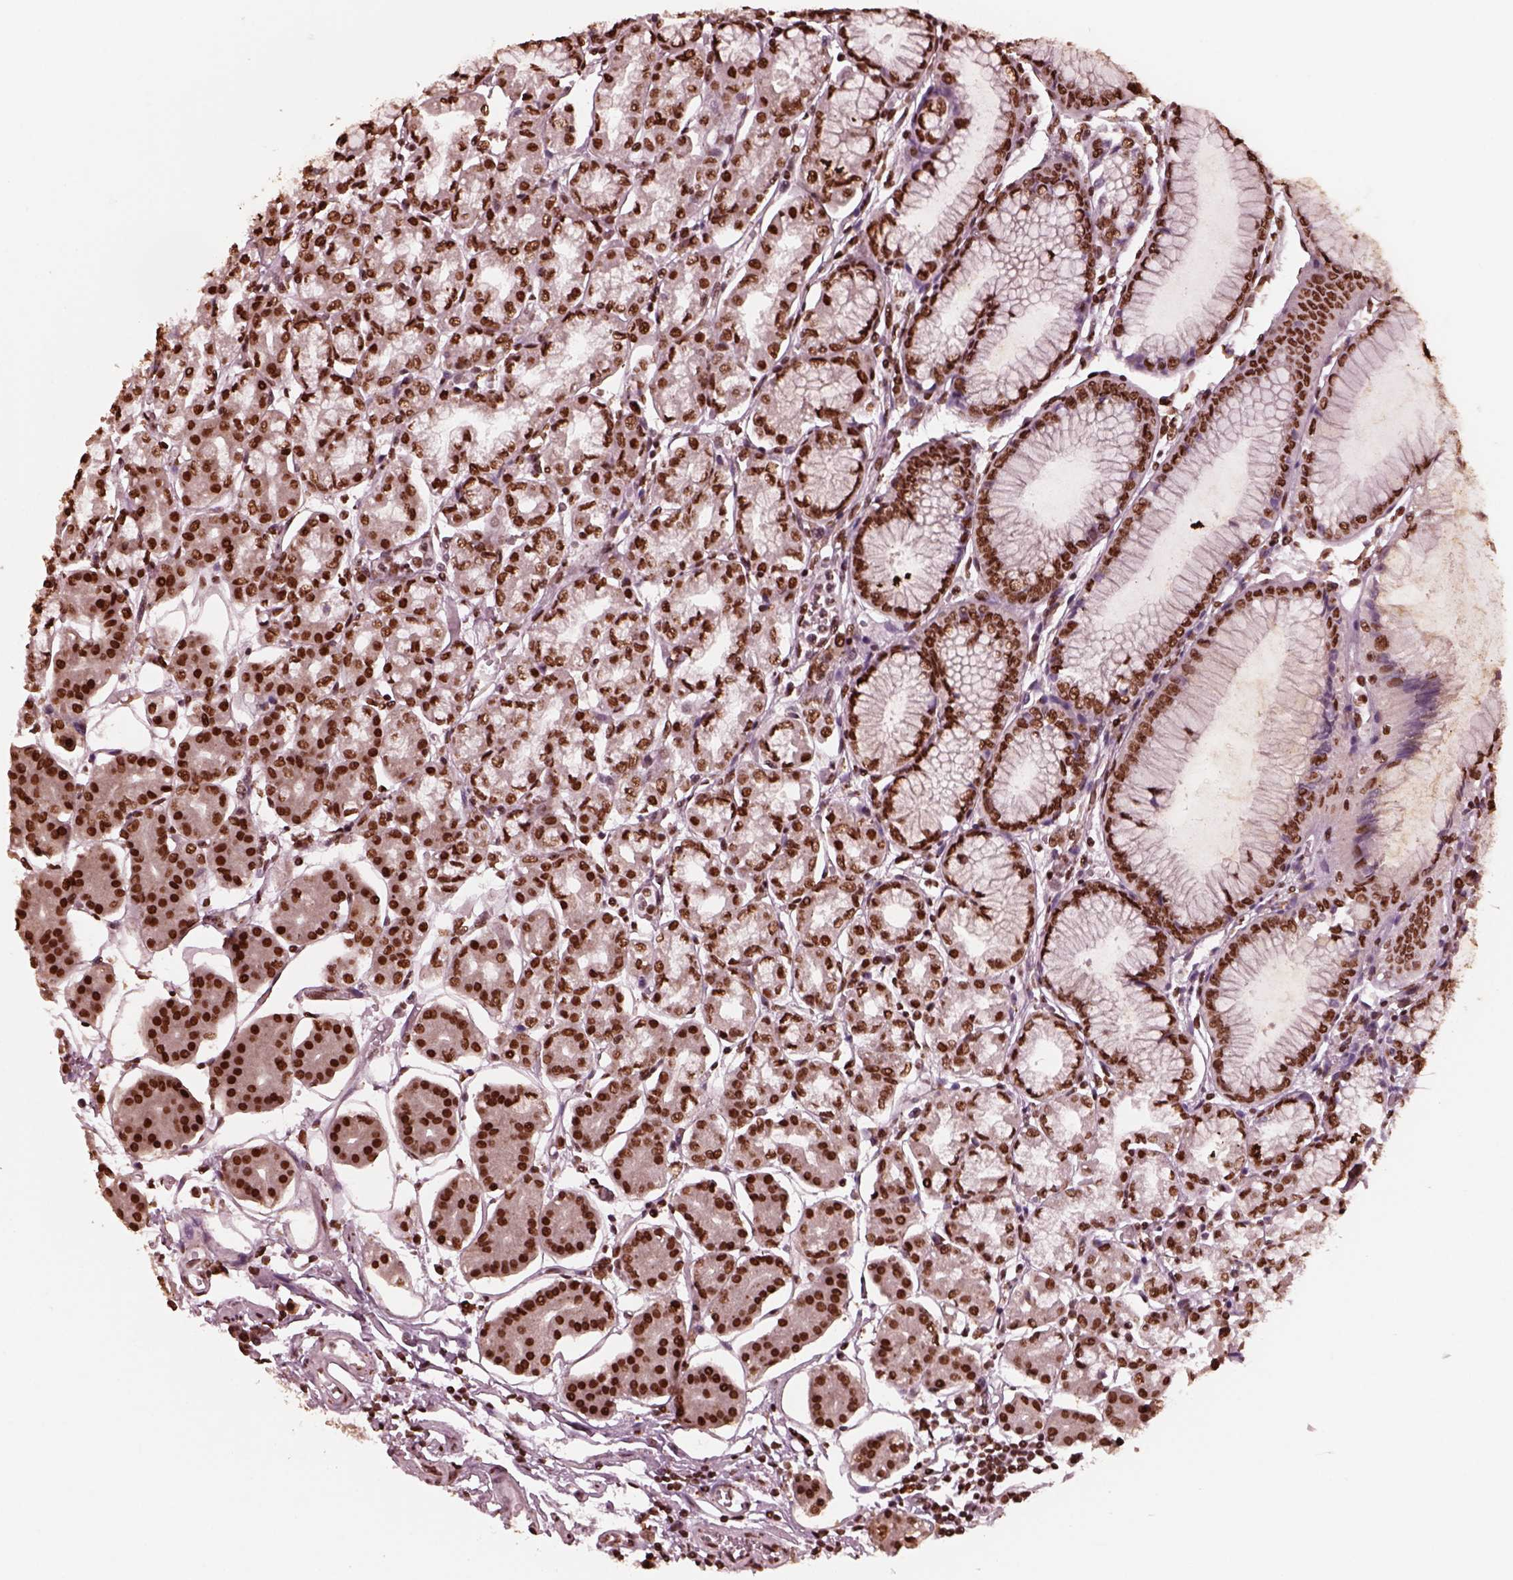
{"staining": {"intensity": "strong", "quantity": ">75%", "location": "nuclear"}, "tissue": "stomach", "cell_type": "Glandular cells", "image_type": "normal", "snomed": [{"axis": "morphology", "description": "Normal tissue, NOS"}, {"axis": "topography", "description": "Skeletal muscle"}, {"axis": "topography", "description": "Stomach"}], "caption": "DAB (3,3'-diaminobenzidine) immunohistochemical staining of unremarkable stomach reveals strong nuclear protein positivity in about >75% of glandular cells.", "gene": "NSD1", "patient": {"sex": "female", "age": 57}}